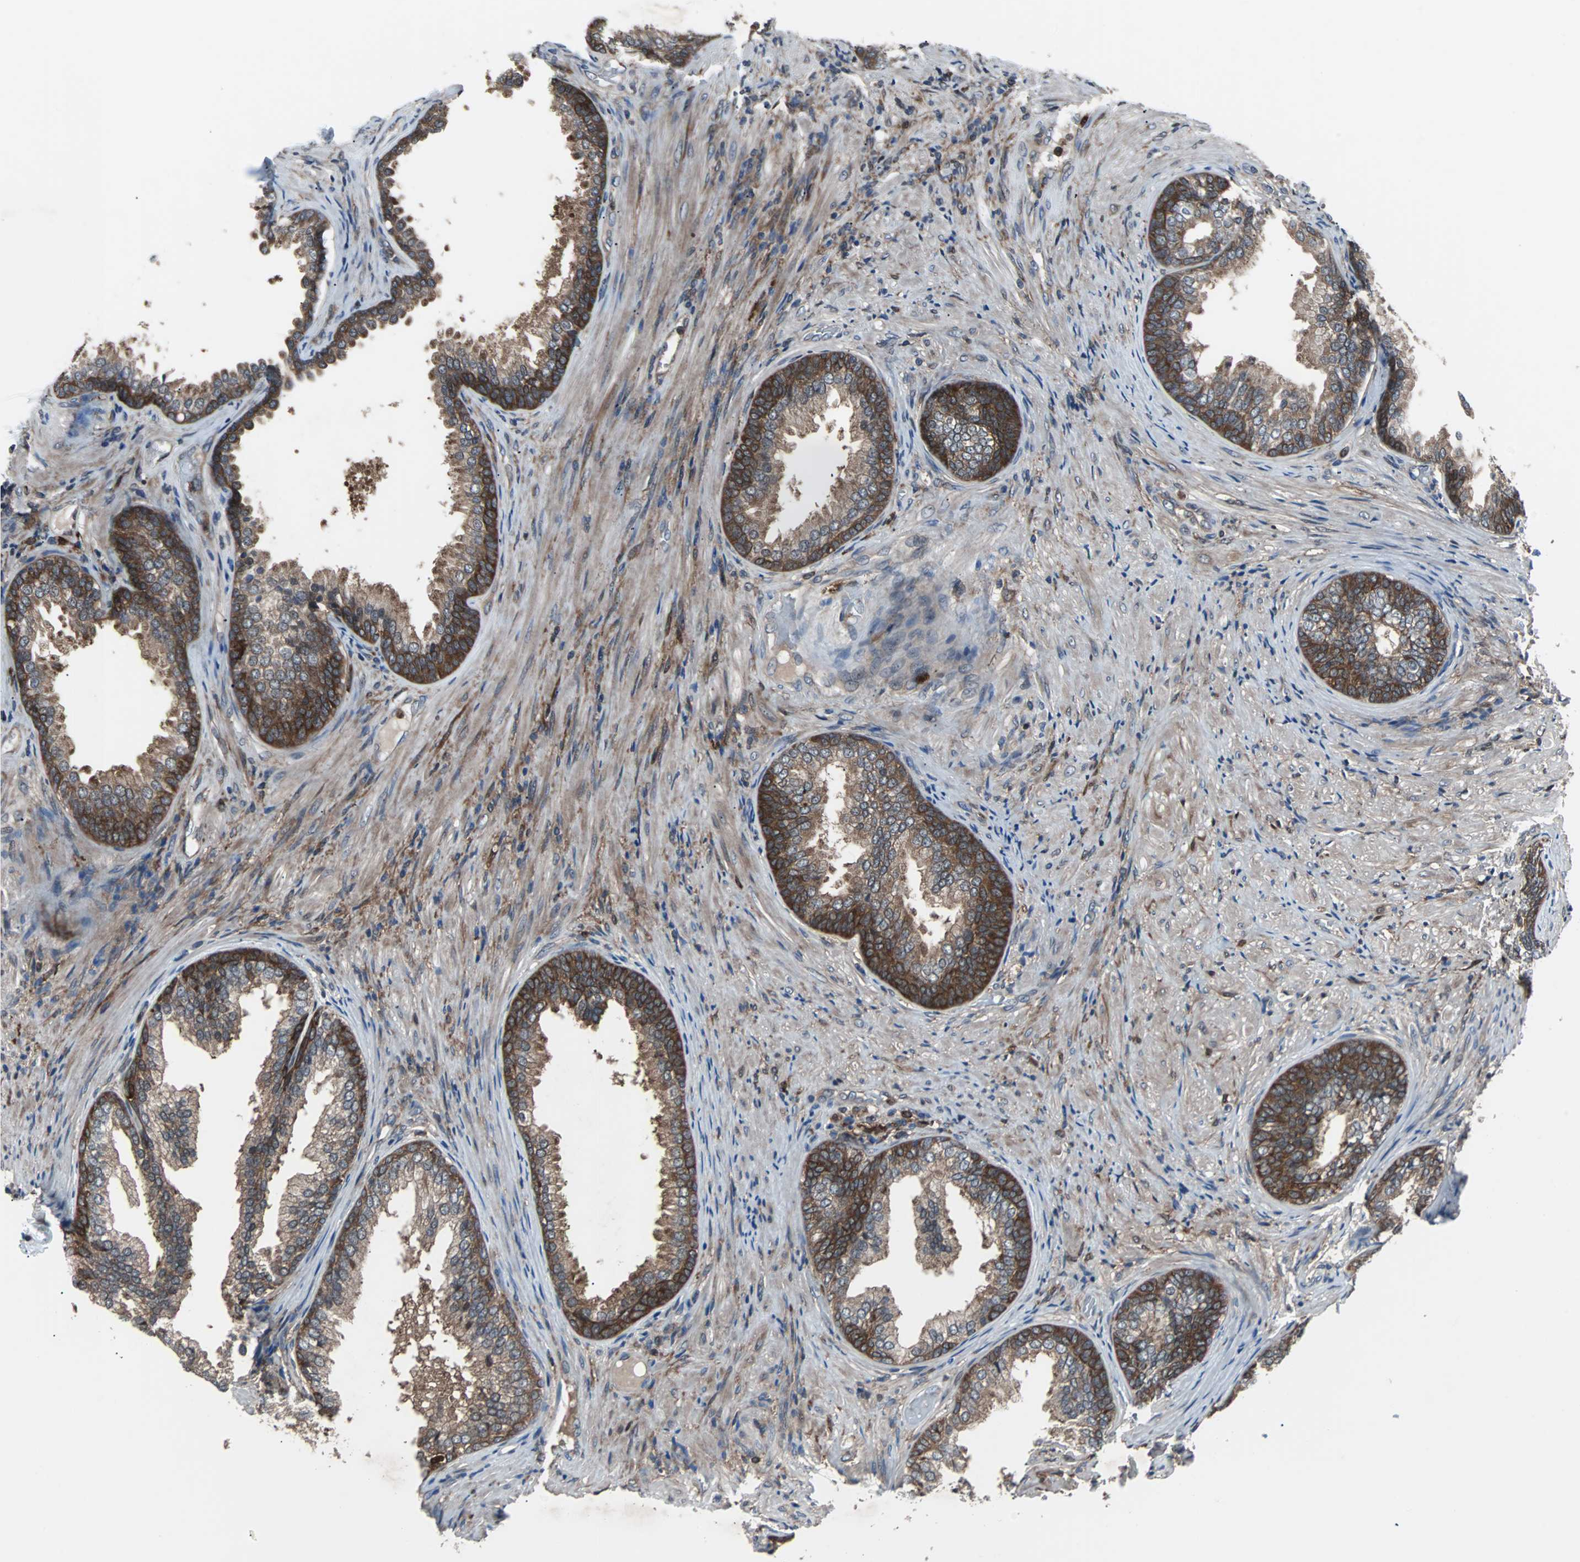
{"staining": {"intensity": "strong", "quantity": "25%-75%", "location": "cytoplasmic/membranous"}, "tissue": "prostate", "cell_type": "Glandular cells", "image_type": "normal", "snomed": [{"axis": "morphology", "description": "Normal tissue, NOS"}, {"axis": "topography", "description": "Prostate"}], "caption": "Protein staining of unremarkable prostate reveals strong cytoplasmic/membranous staining in approximately 25%-75% of glandular cells. Nuclei are stained in blue.", "gene": "PAK1", "patient": {"sex": "male", "age": 76}}